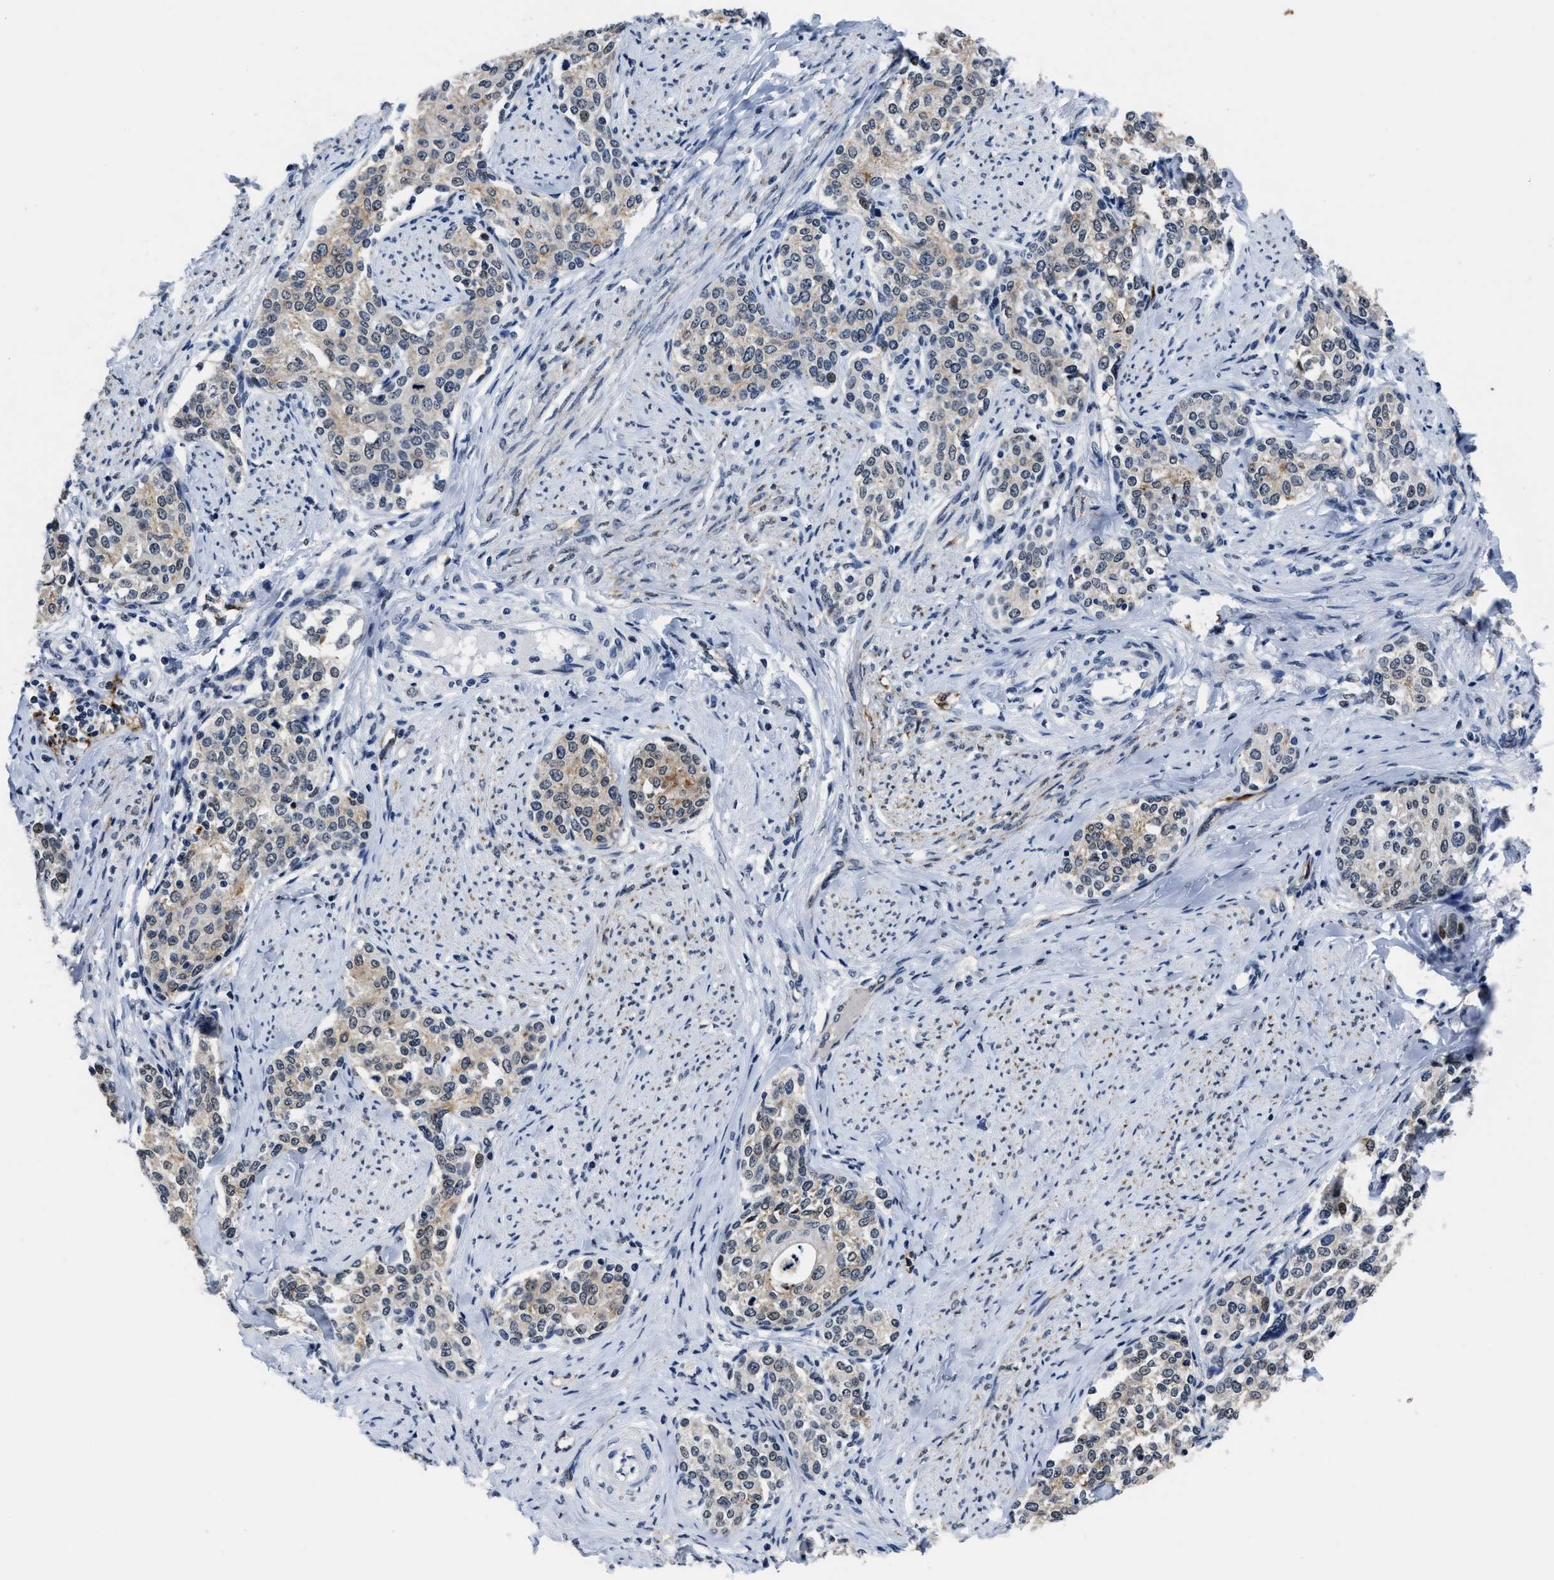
{"staining": {"intensity": "weak", "quantity": "25%-75%", "location": "cytoplasmic/membranous"}, "tissue": "cervical cancer", "cell_type": "Tumor cells", "image_type": "cancer", "snomed": [{"axis": "morphology", "description": "Squamous cell carcinoma, NOS"}, {"axis": "morphology", "description": "Adenocarcinoma, NOS"}, {"axis": "topography", "description": "Cervix"}], "caption": "Immunohistochemistry of human cervical cancer (squamous cell carcinoma) exhibits low levels of weak cytoplasmic/membranous expression in approximately 25%-75% of tumor cells. (Stains: DAB in brown, nuclei in blue, Microscopy: brightfield microscopy at high magnification).", "gene": "MARCKSL1", "patient": {"sex": "female", "age": 52}}